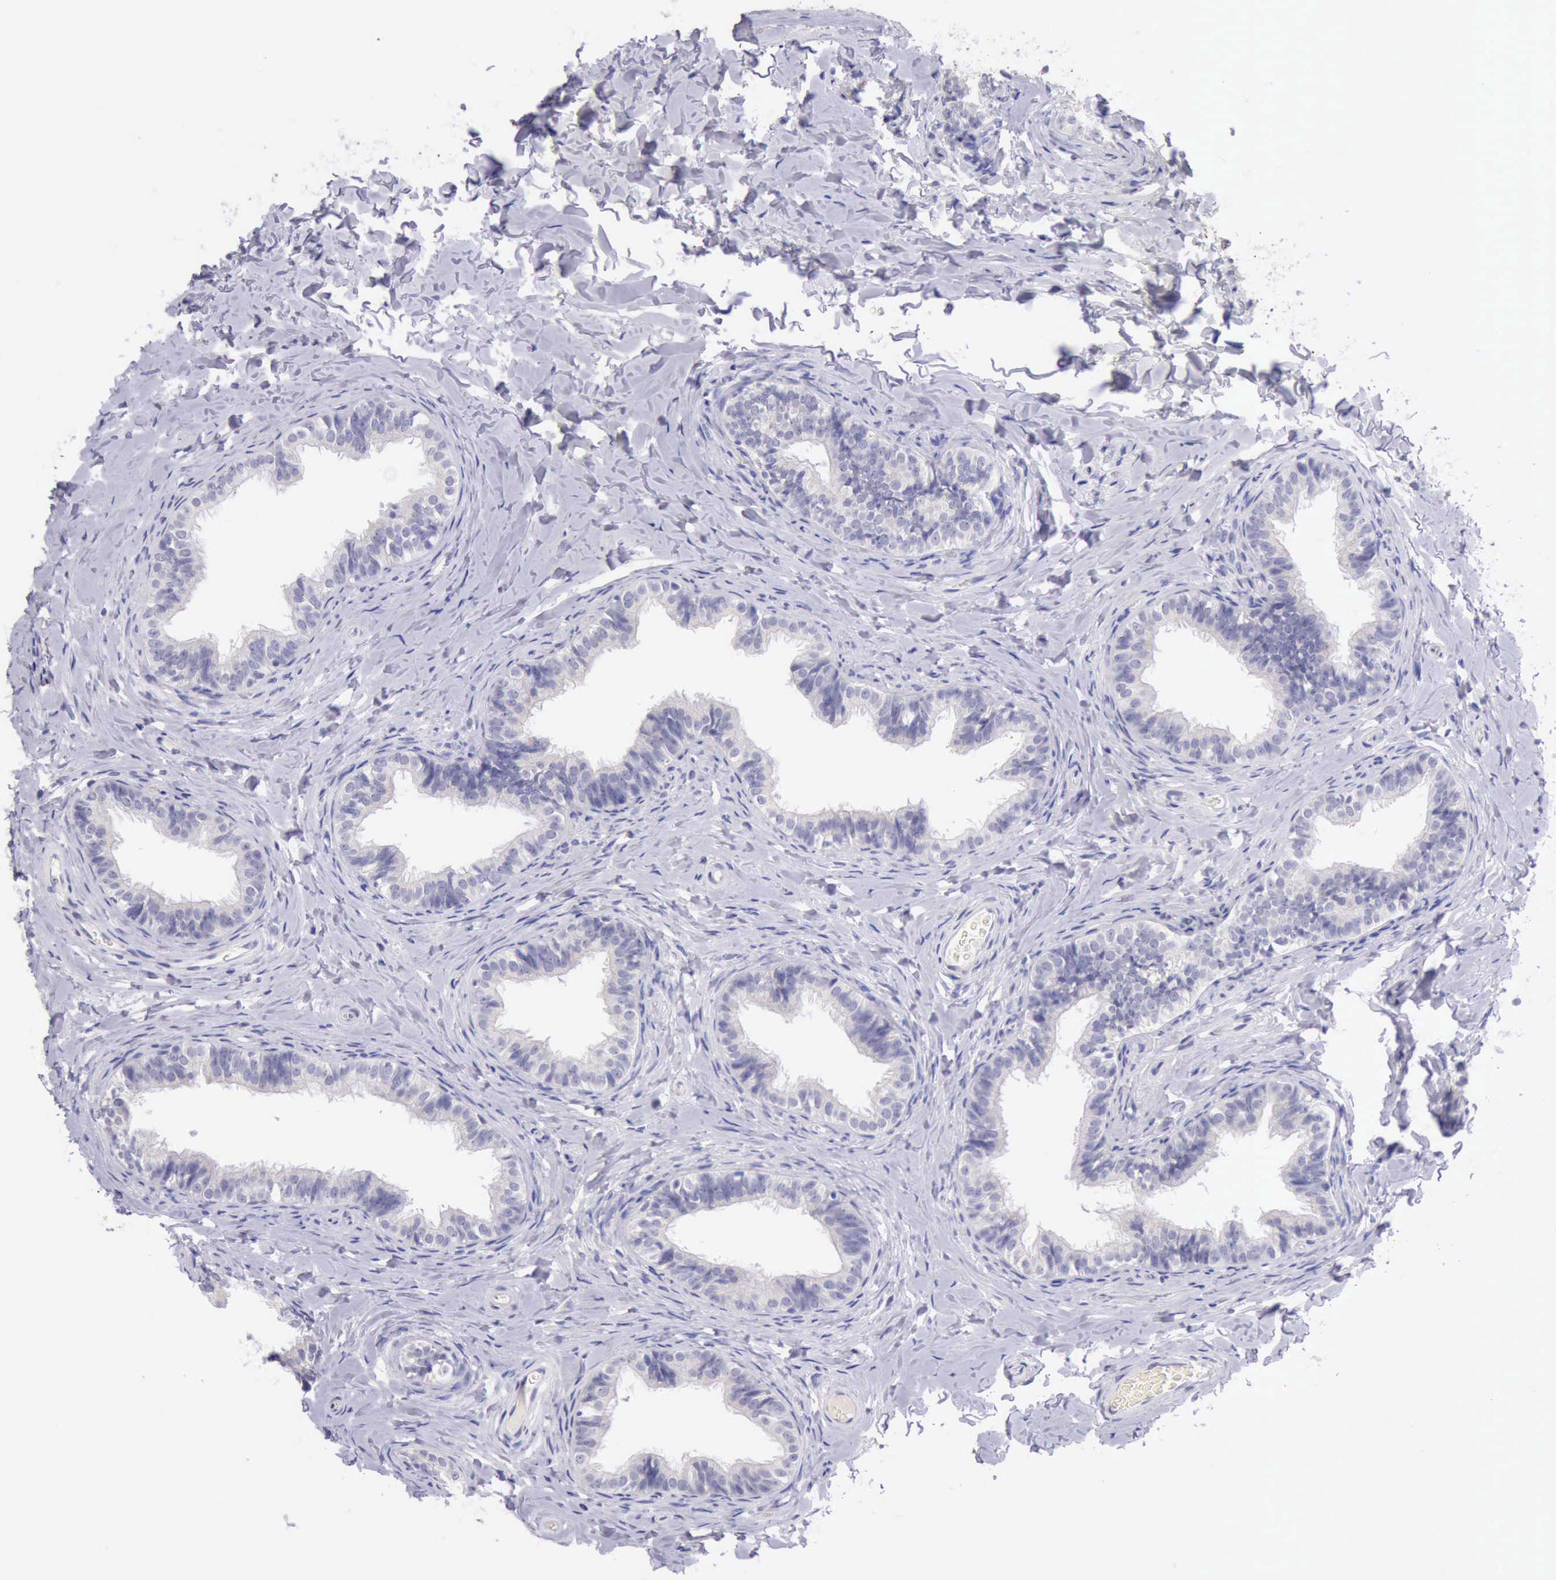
{"staining": {"intensity": "negative", "quantity": "none", "location": "none"}, "tissue": "epididymis", "cell_type": "Glandular cells", "image_type": "normal", "snomed": [{"axis": "morphology", "description": "Normal tissue, NOS"}, {"axis": "topography", "description": "Epididymis"}], "caption": "Immunohistochemistry (IHC) image of benign epididymis stained for a protein (brown), which reveals no expression in glandular cells. (Brightfield microscopy of DAB (3,3'-diaminobenzidine) IHC at high magnification).", "gene": "LRFN5", "patient": {"sex": "male", "age": 26}}